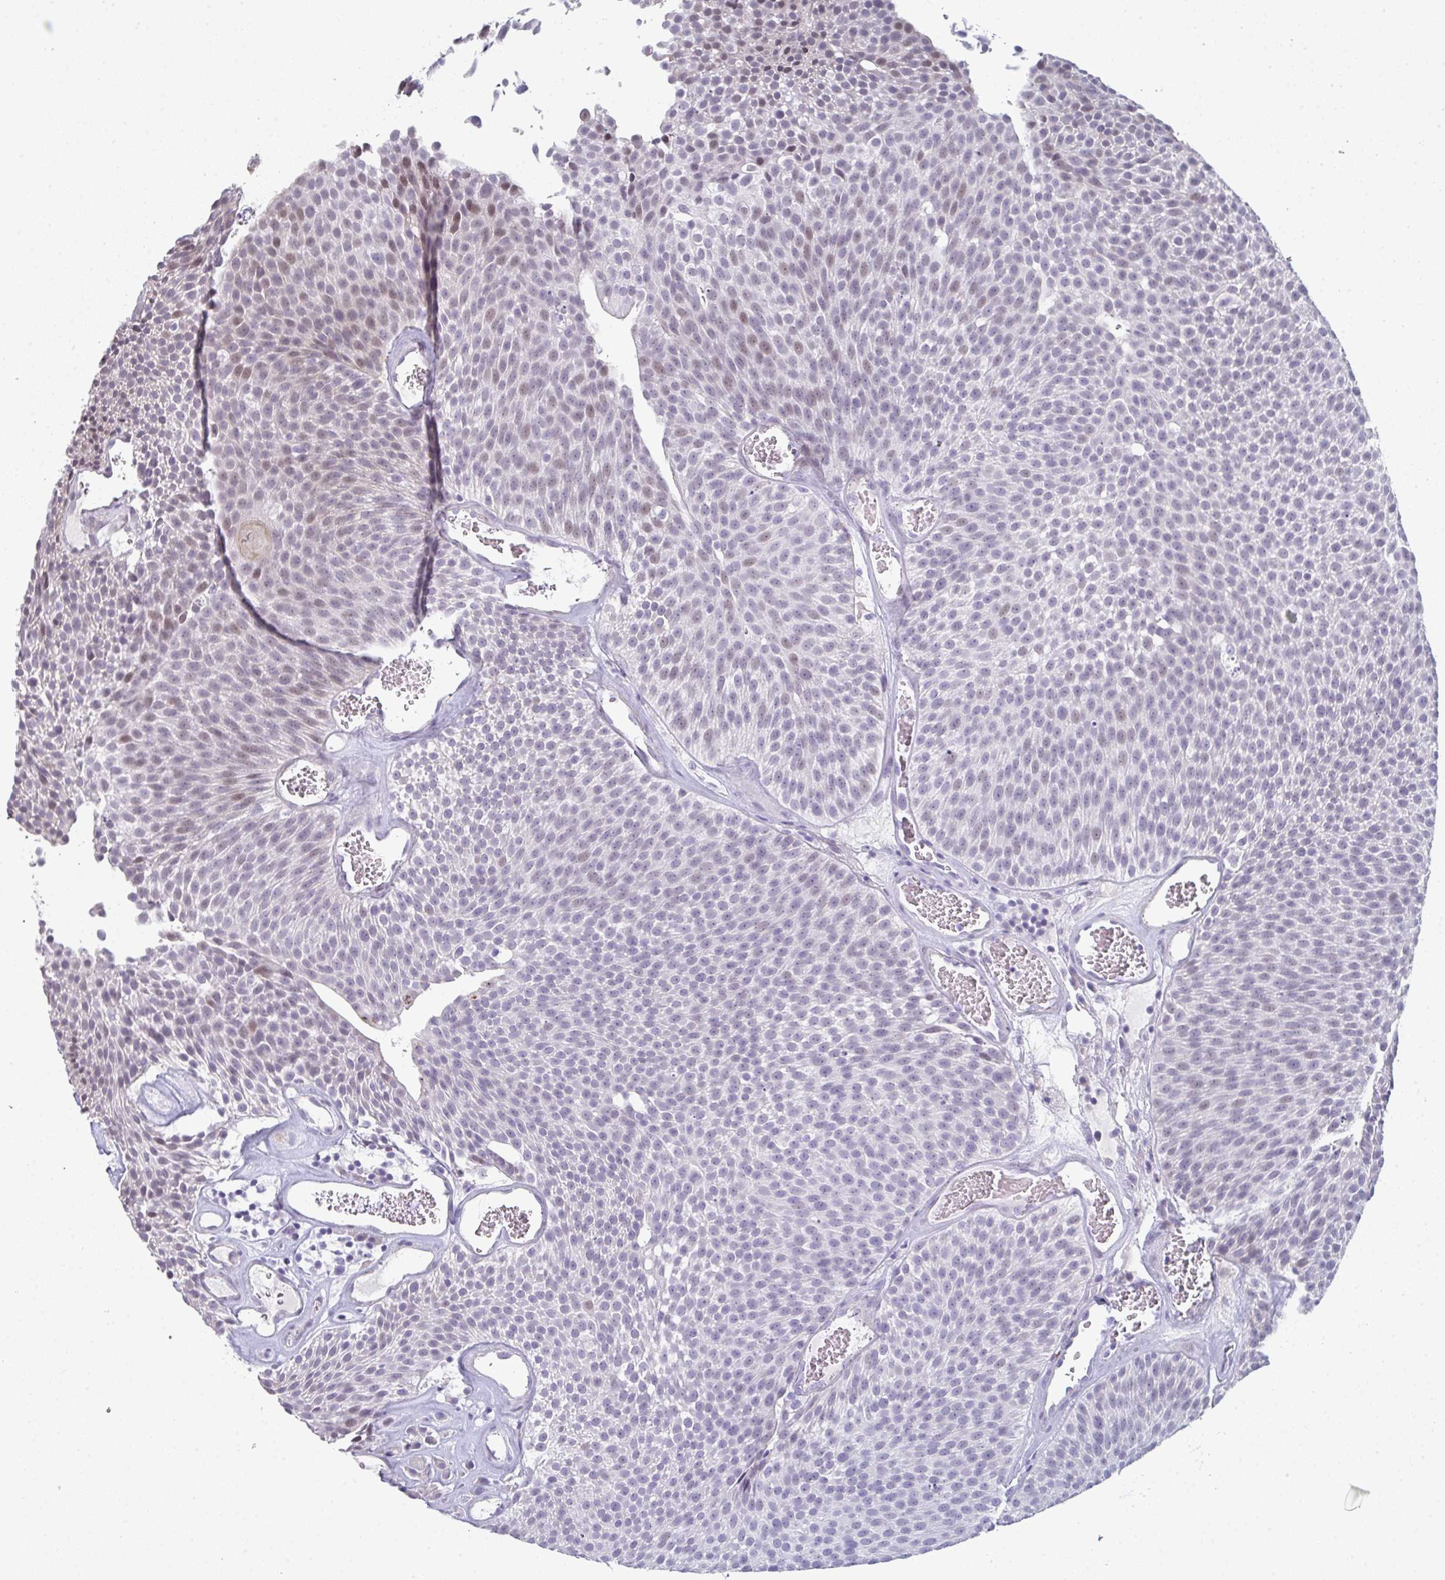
{"staining": {"intensity": "weak", "quantity": "<25%", "location": "nuclear"}, "tissue": "urothelial cancer", "cell_type": "Tumor cells", "image_type": "cancer", "snomed": [{"axis": "morphology", "description": "Urothelial carcinoma, Low grade"}, {"axis": "topography", "description": "Urinary bladder"}], "caption": "There is no significant expression in tumor cells of urothelial carcinoma (low-grade). (DAB (3,3'-diaminobenzidine) immunohistochemistry with hematoxylin counter stain).", "gene": "A1CF", "patient": {"sex": "female", "age": 79}}